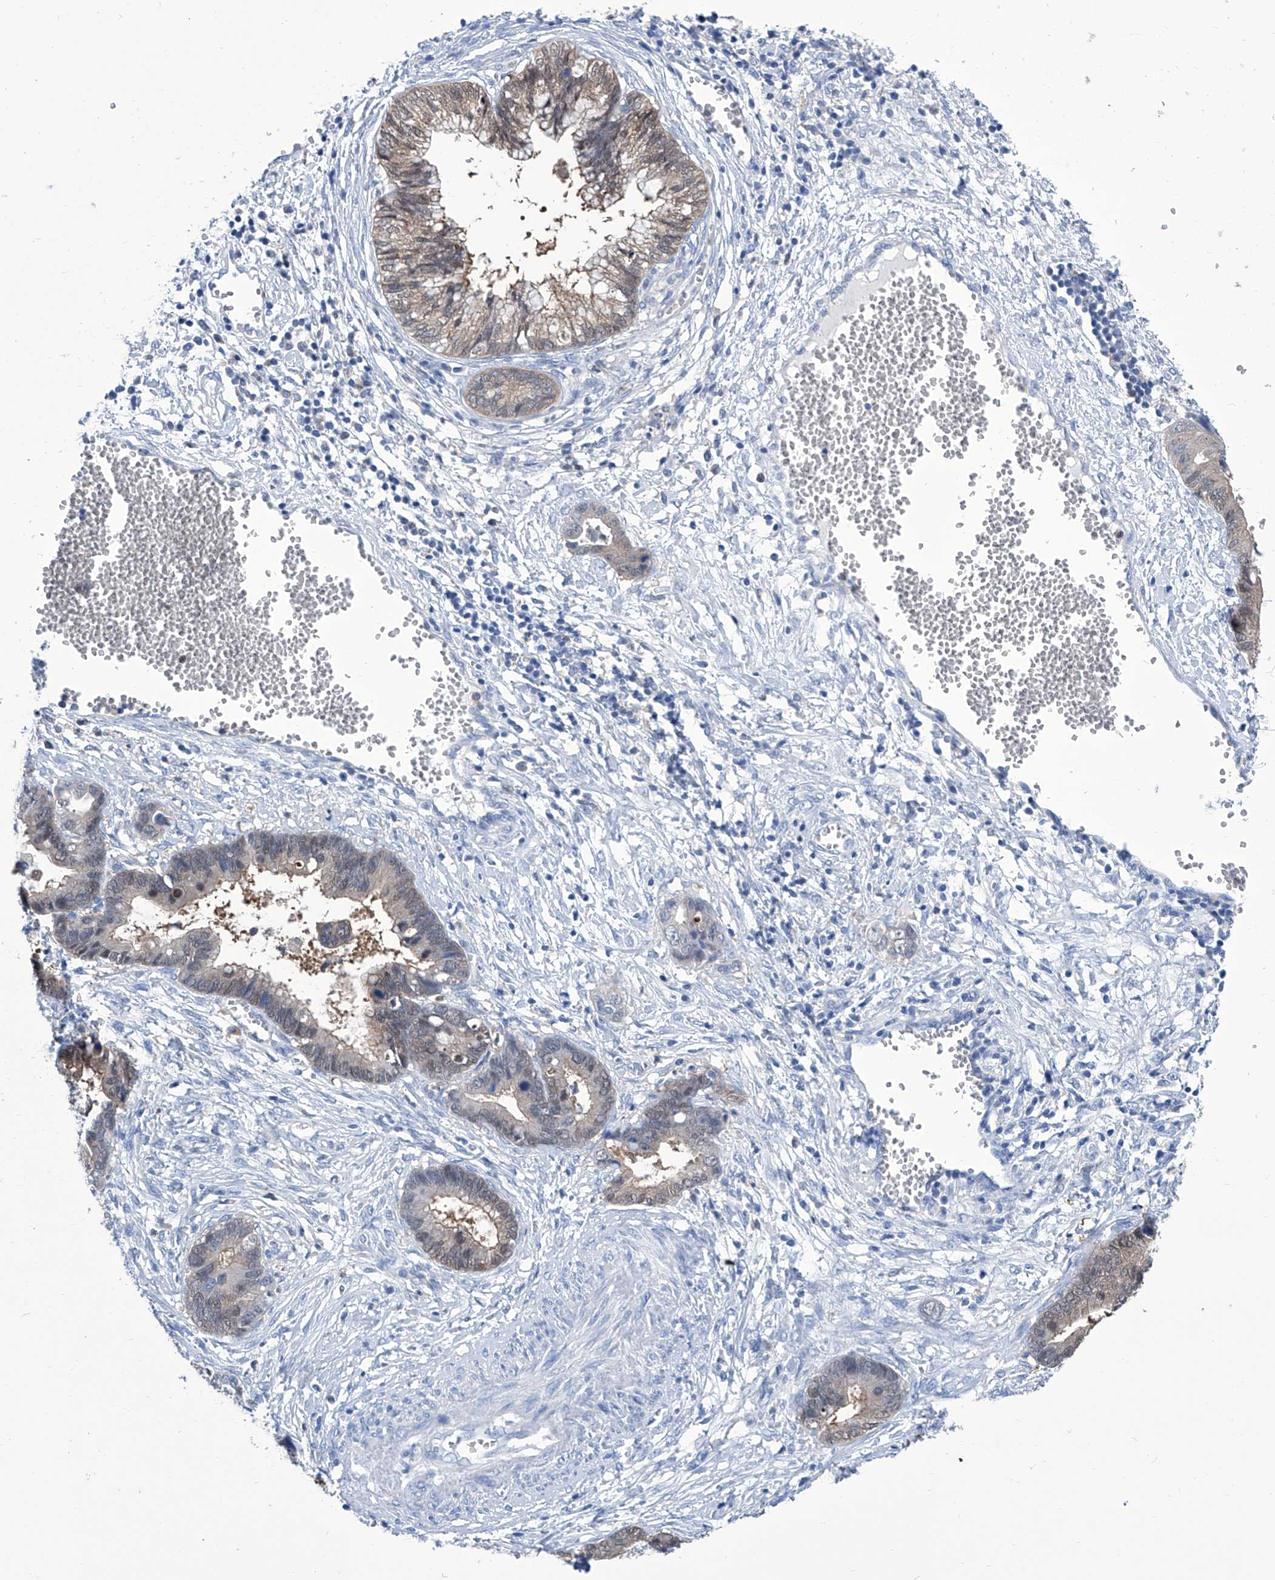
{"staining": {"intensity": "moderate", "quantity": ">75%", "location": "cytoplasmic/membranous"}, "tissue": "cervical cancer", "cell_type": "Tumor cells", "image_type": "cancer", "snomed": [{"axis": "morphology", "description": "Adenocarcinoma, NOS"}, {"axis": "topography", "description": "Cervix"}], "caption": "This photomicrograph exhibits adenocarcinoma (cervical) stained with immunohistochemistry (IHC) to label a protein in brown. The cytoplasmic/membranous of tumor cells show moderate positivity for the protein. Nuclei are counter-stained blue.", "gene": "IMPA2", "patient": {"sex": "female", "age": 44}}